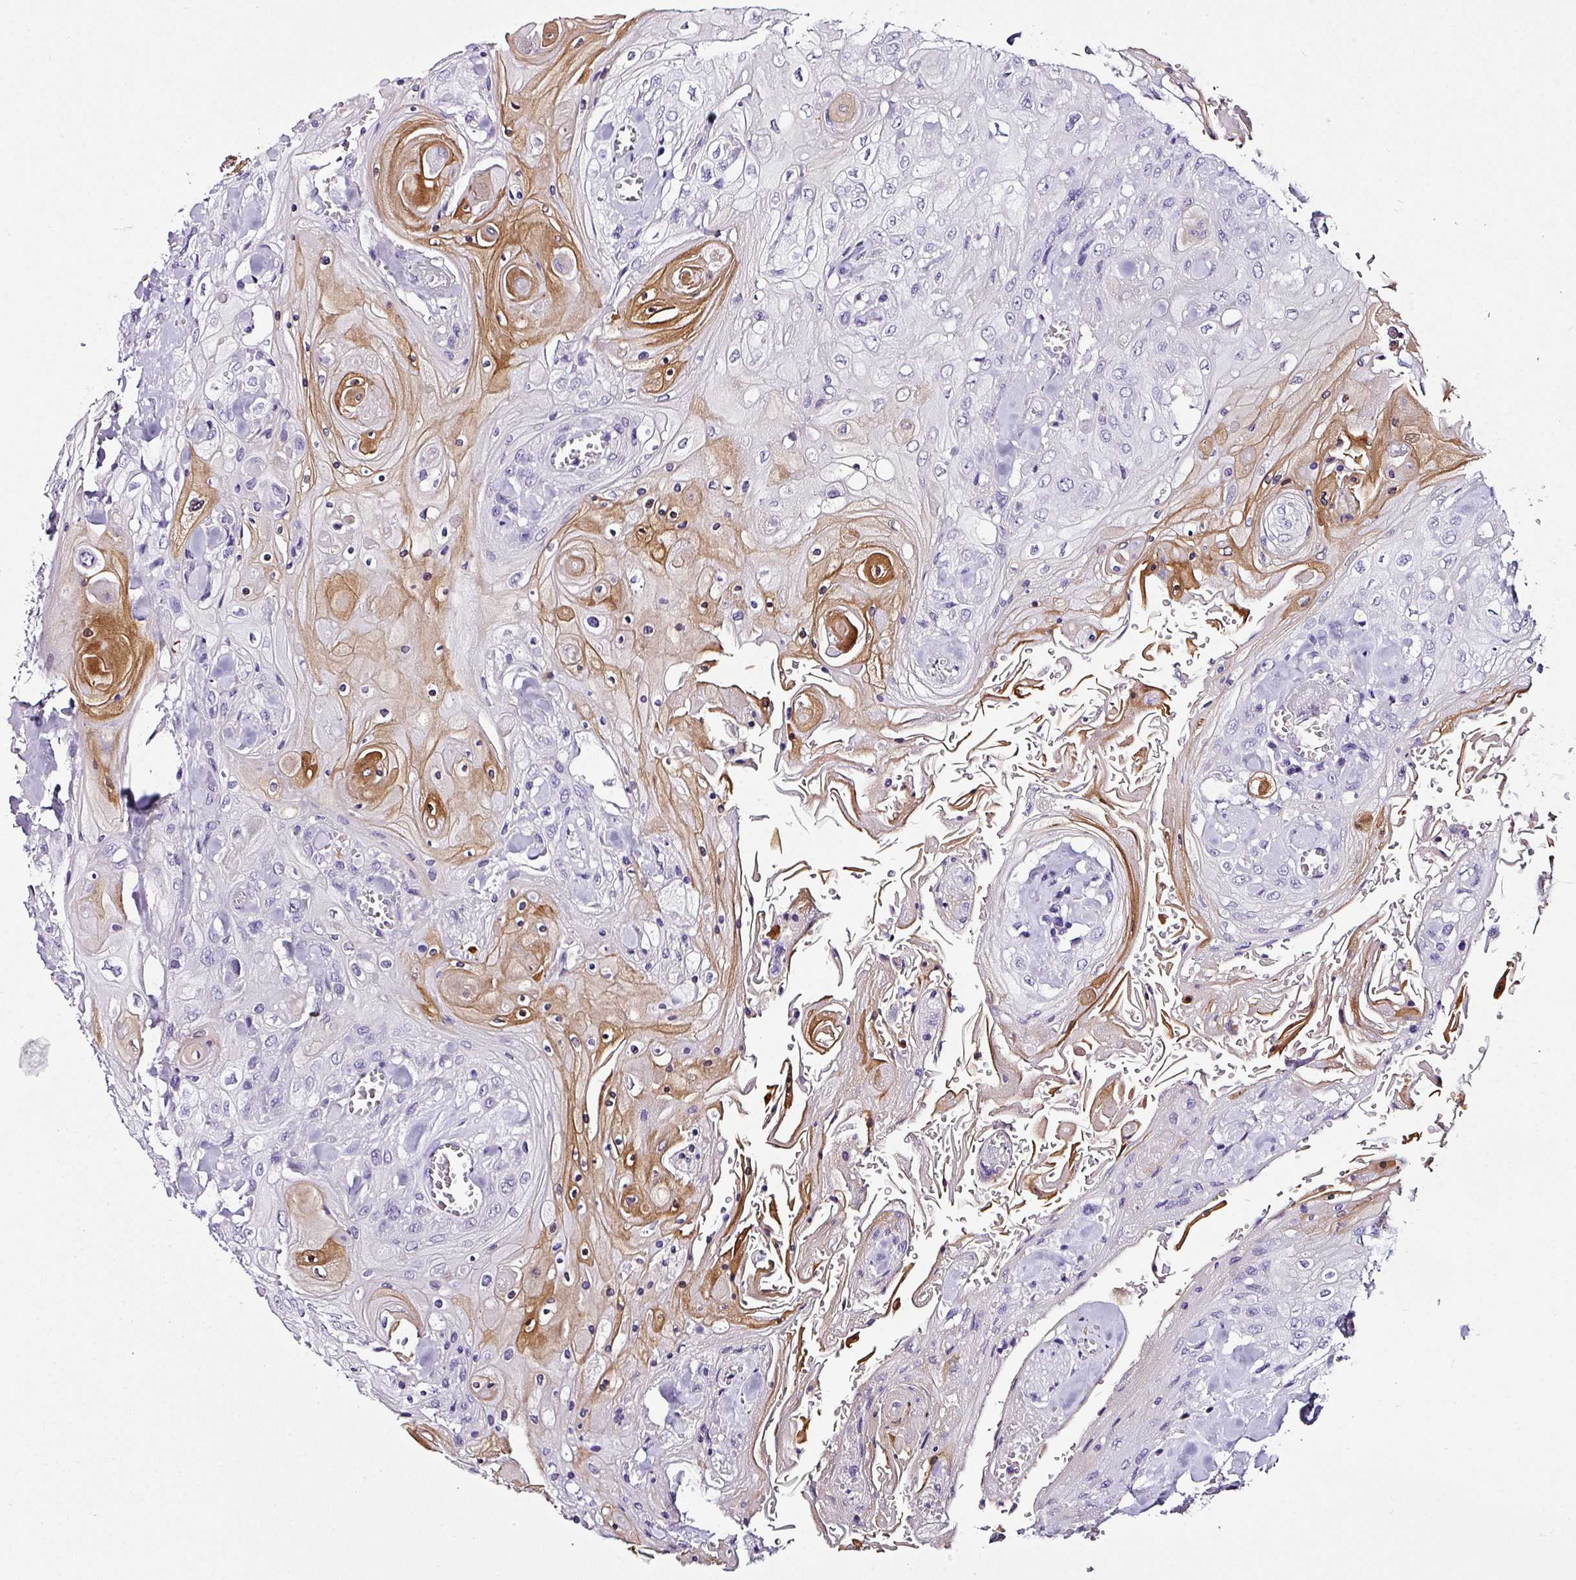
{"staining": {"intensity": "moderate", "quantity": "<25%", "location": "cytoplasmic/membranous"}, "tissue": "head and neck cancer", "cell_type": "Tumor cells", "image_type": "cancer", "snomed": [{"axis": "morphology", "description": "Squamous cell carcinoma, NOS"}, {"axis": "topography", "description": "Head-Neck"}], "caption": "Protein expression analysis of head and neck cancer shows moderate cytoplasmic/membranous expression in approximately <25% of tumor cells. (DAB IHC with brightfield microscopy, high magnification).", "gene": "NAPSA", "patient": {"sex": "female", "age": 43}}